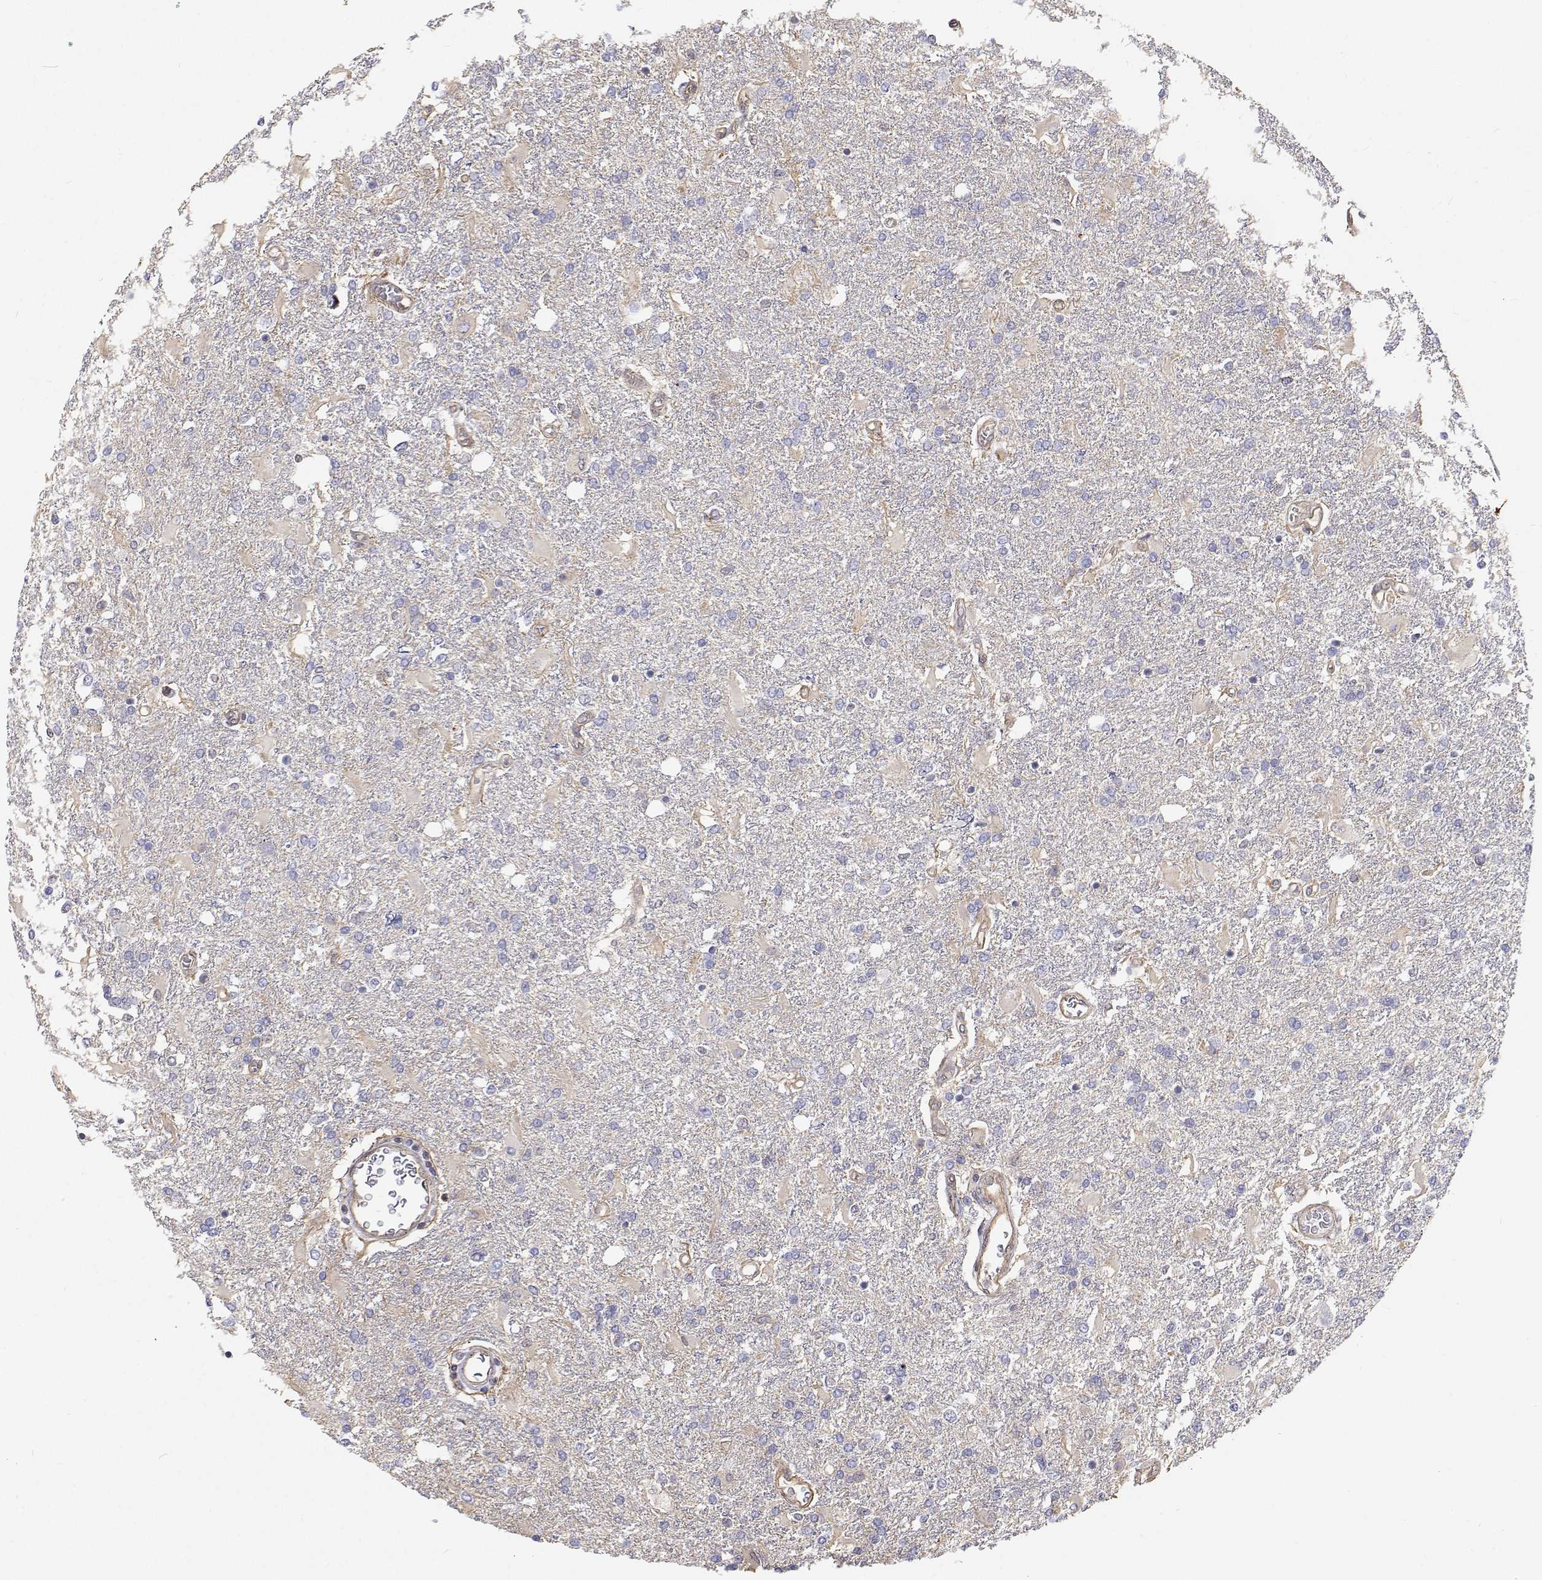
{"staining": {"intensity": "negative", "quantity": "none", "location": "none"}, "tissue": "glioma", "cell_type": "Tumor cells", "image_type": "cancer", "snomed": [{"axis": "morphology", "description": "Glioma, malignant, High grade"}, {"axis": "topography", "description": "Cerebral cortex"}], "caption": "The histopathology image shows no significant staining in tumor cells of glioma.", "gene": "GSDMA", "patient": {"sex": "male", "age": 79}}